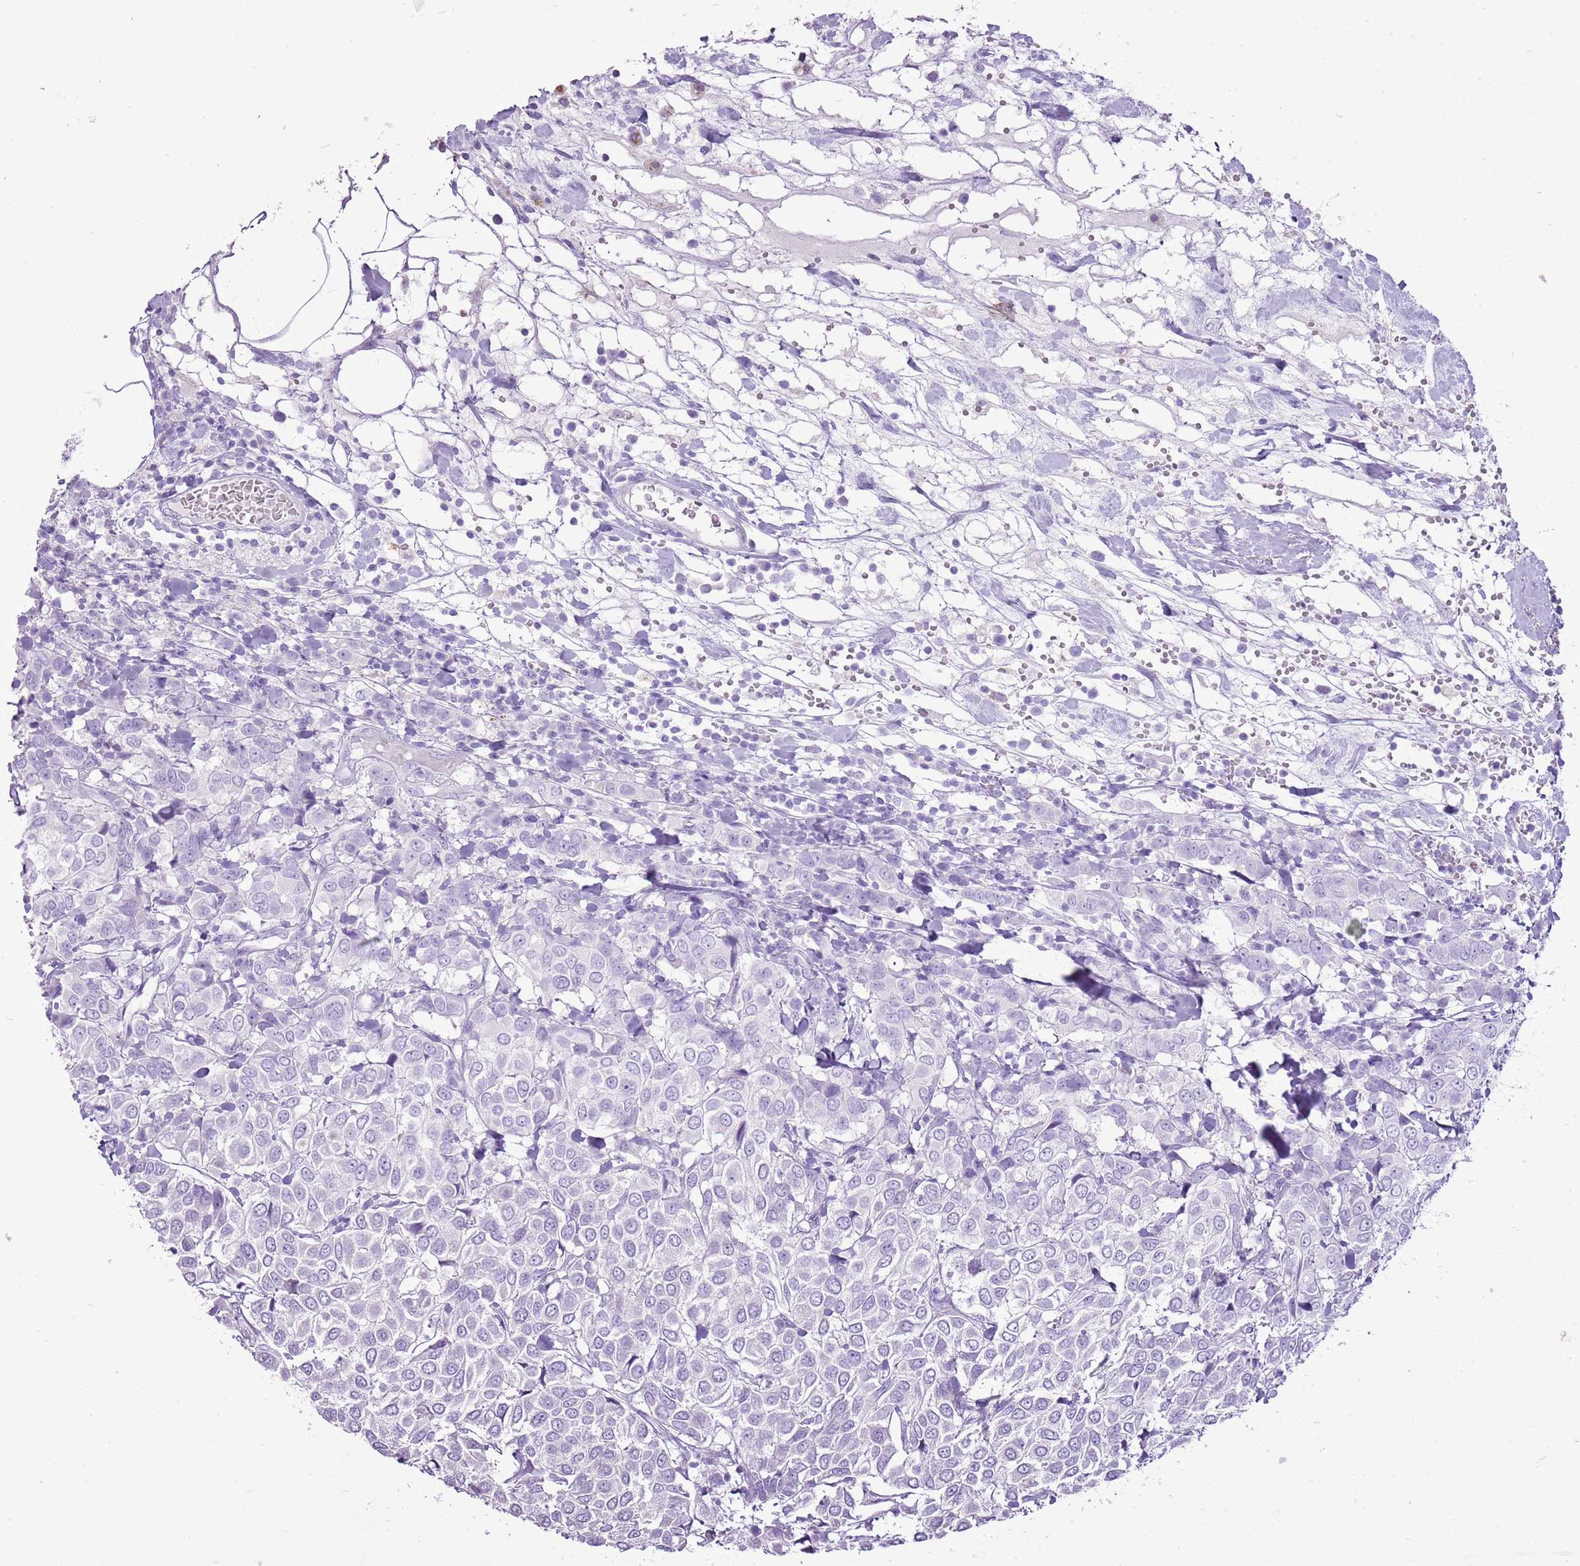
{"staining": {"intensity": "negative", "quantity": "none", "location": "none"}, "tissue": "breast cancer", "cell_type": "Tumor cells", "image_type": "cancer", "snomed": [{"axis": "morphology", "description": "Duct carcinoma"}, {"axis": "topography", "description": "Breast"}], "caption": "This is a photomicrograph of IHC staining of breast cancer, which shows no staining in tumor cells. (DAB (3,3'-diaminobenzidine) IHC visualized using brightfield microscopy, high magnification).", "gene": "CNFN", "patient": {"sex": "female", "age": 55}}